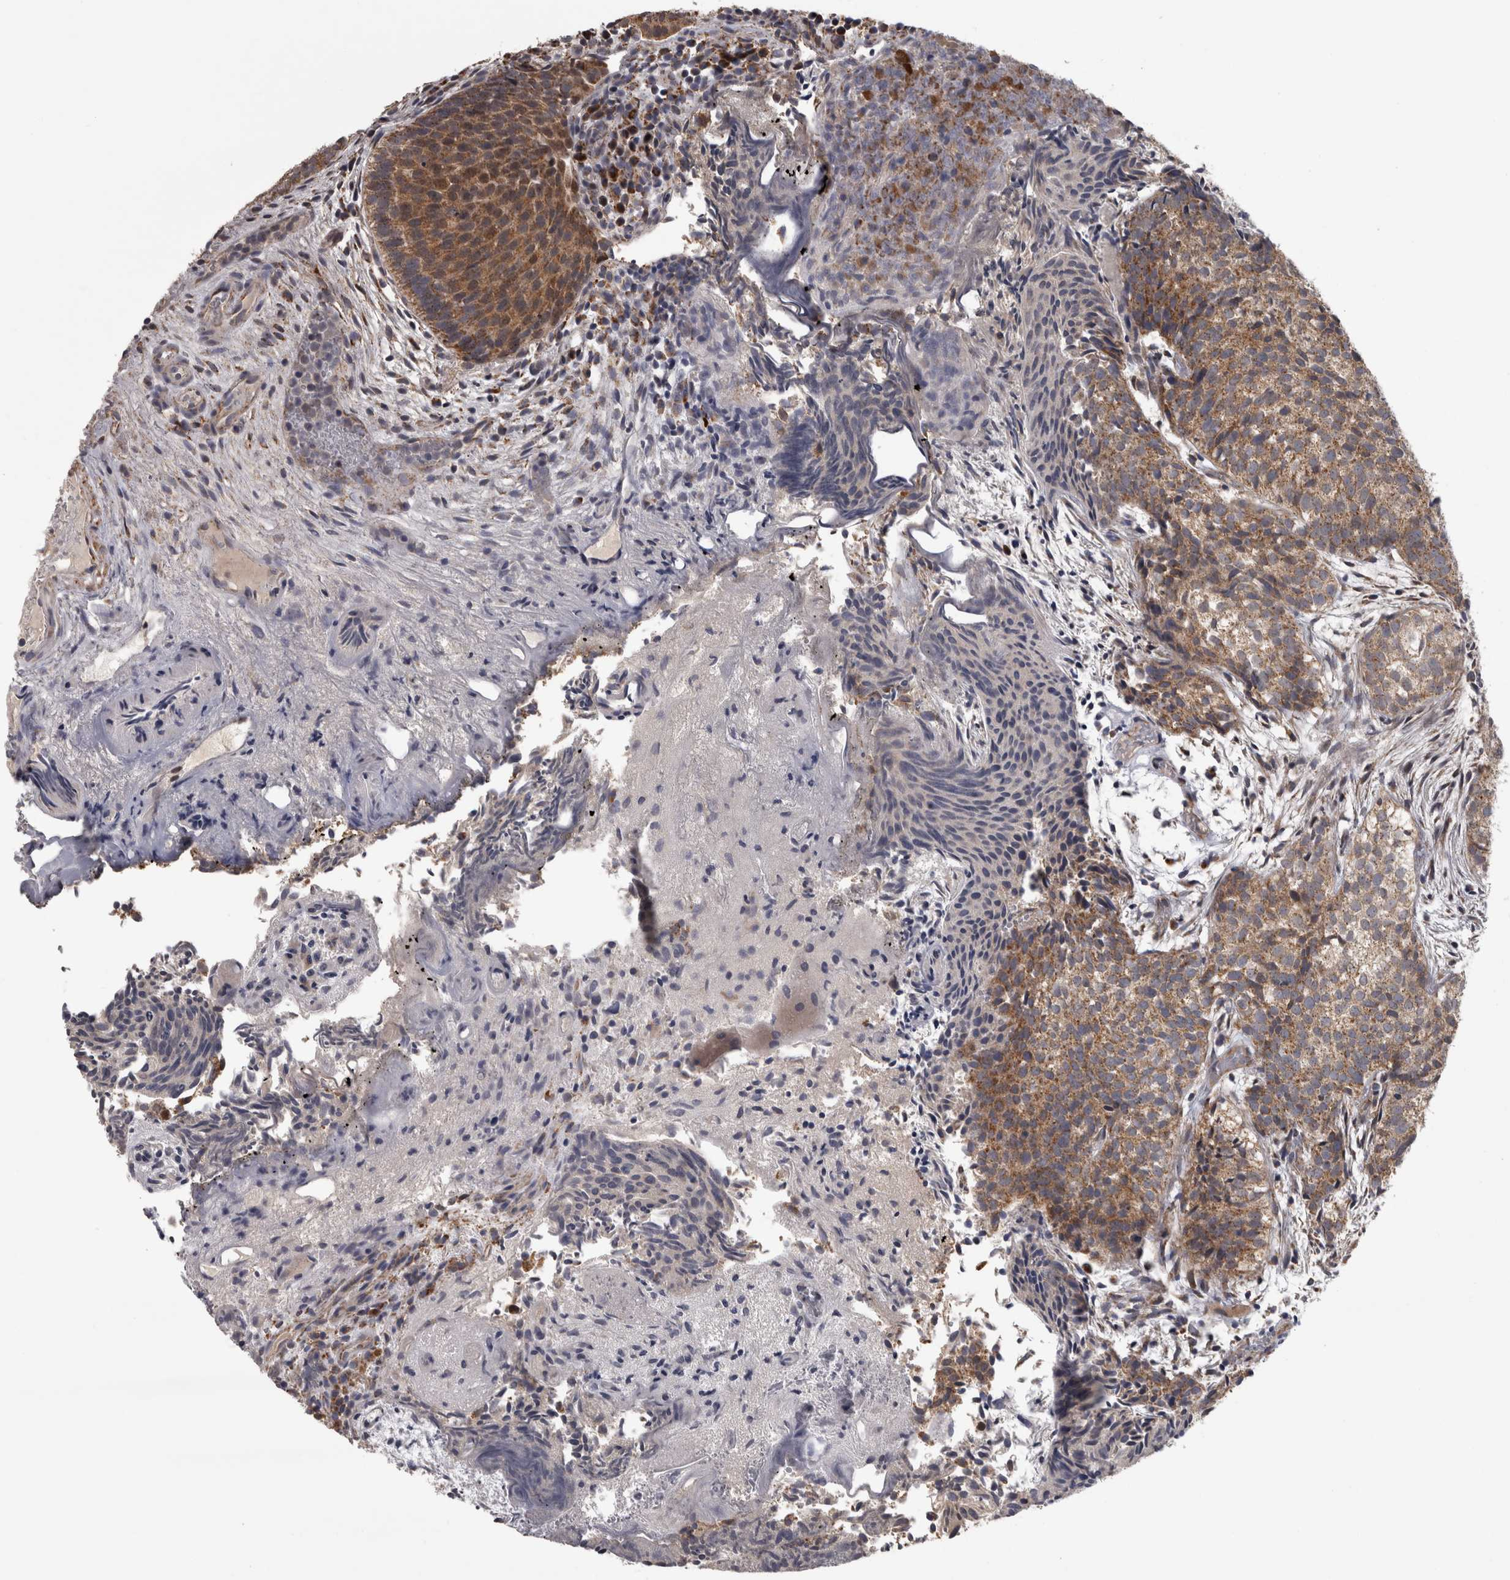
{"staining": {"intensity": "moderate", "quantity": ">75%", "location": "cytoplasmic/membranous"}, "tissue": "urothelial cancer", "cell_type": "Tumor cells", "image_type": "cancer", "snomed": [{"axis": "morphology", "description": "Urothelial carcinoma, Low grade"}, {"axis": "topography", "description": "Urinary bladder"}], "caption": "A medium amount of moderate cytoplasmic/membranous expression is present in approximately >75% of tumor cells in urothelial cancer tissue.", "gene": "DBT", "patient": {"sex": "male", "age": 86}}